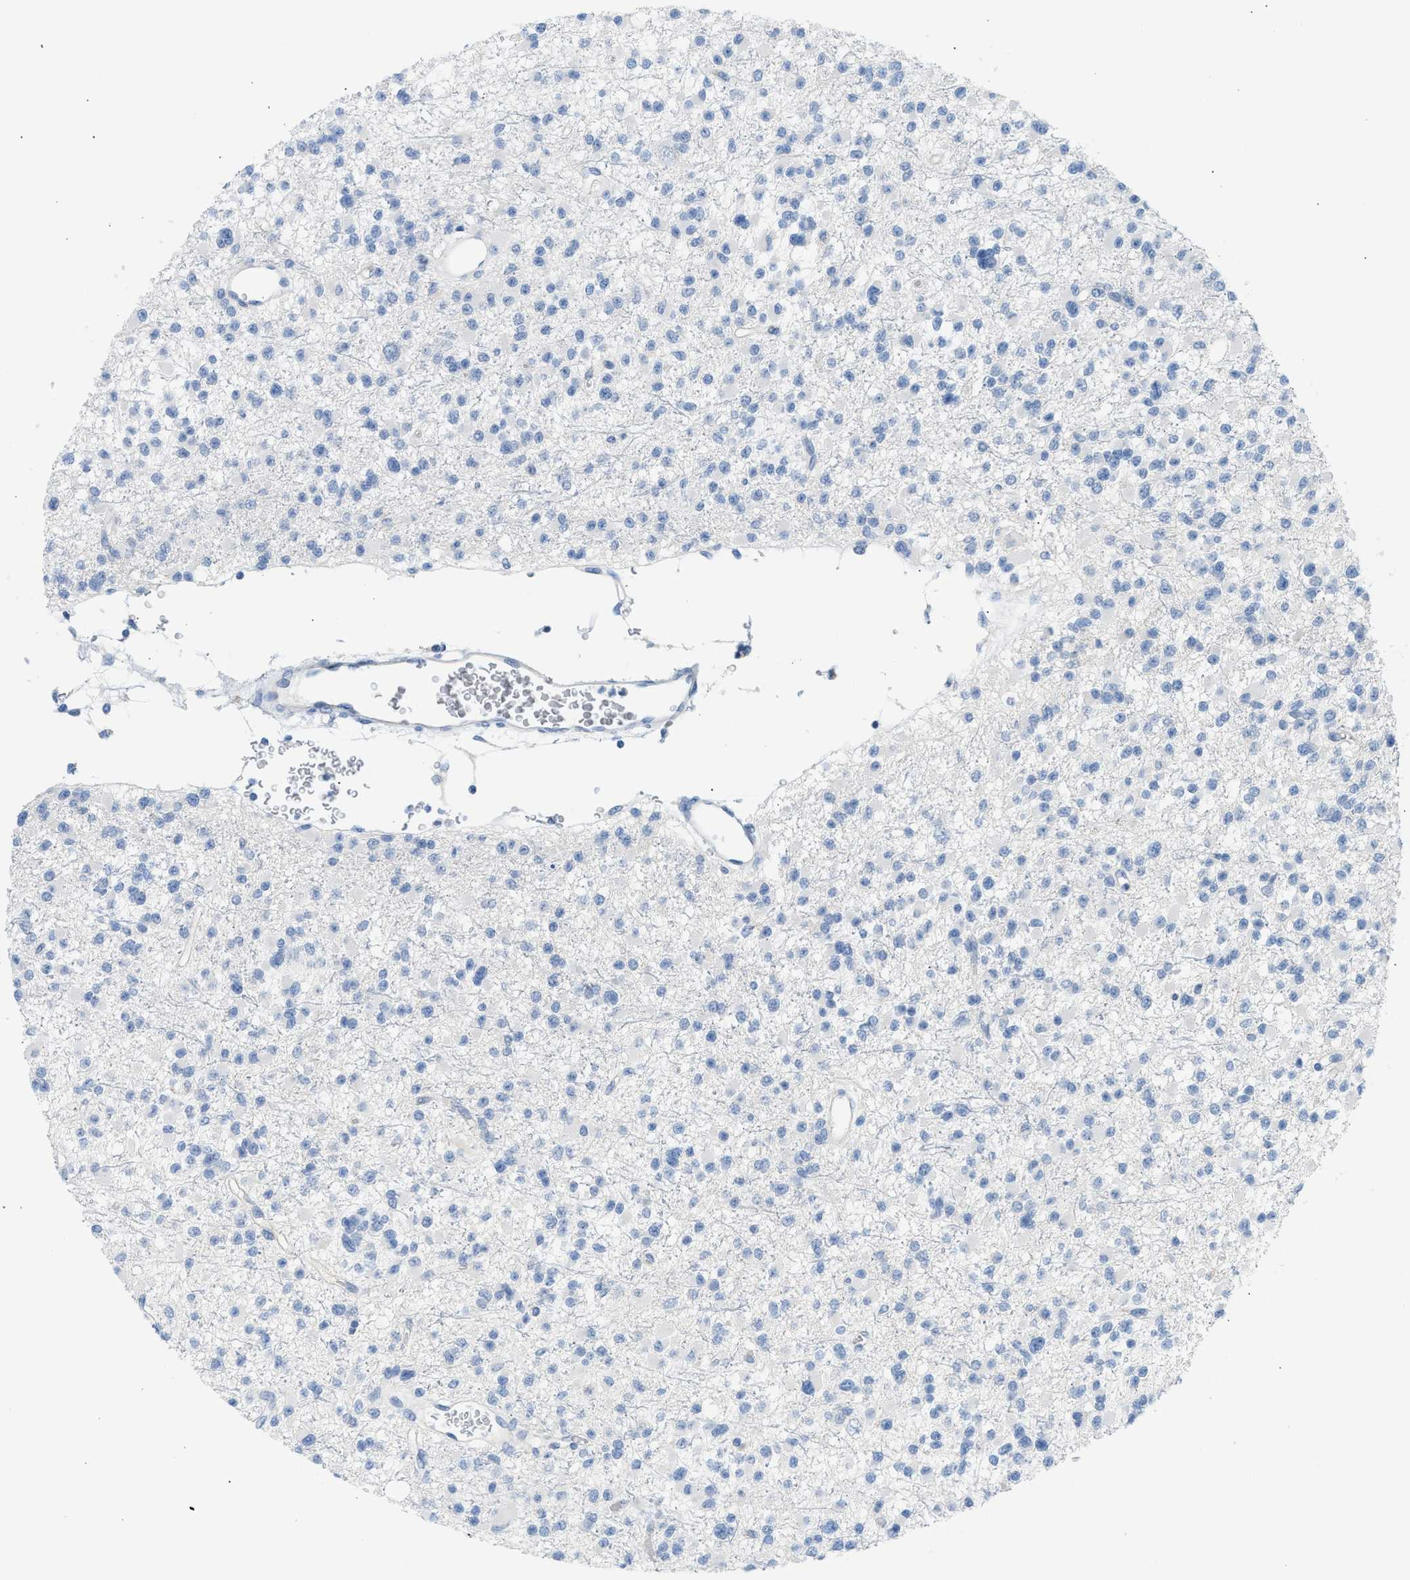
{"staining": {"intensity": "negative", "quantity": "none", "location": "none"}, "tissue": "glioma", "cell_type": "Tumor cells", "image_type": "cancer", "snomed": [{"axis": "morphology", "description": "Glioma, malignant, Low grade"}, {"axis": "topography", "description": "Brain"}], "caption": "A micrograph of malignant low-grade glioma stained for a protein exhibits no brown staining in tumor cells. (Immunohistochemistry (ihc), brightfield microscopy, high magnification).", "gene": "ERBB2", "patient": {"sex": "female", "age": 22}}